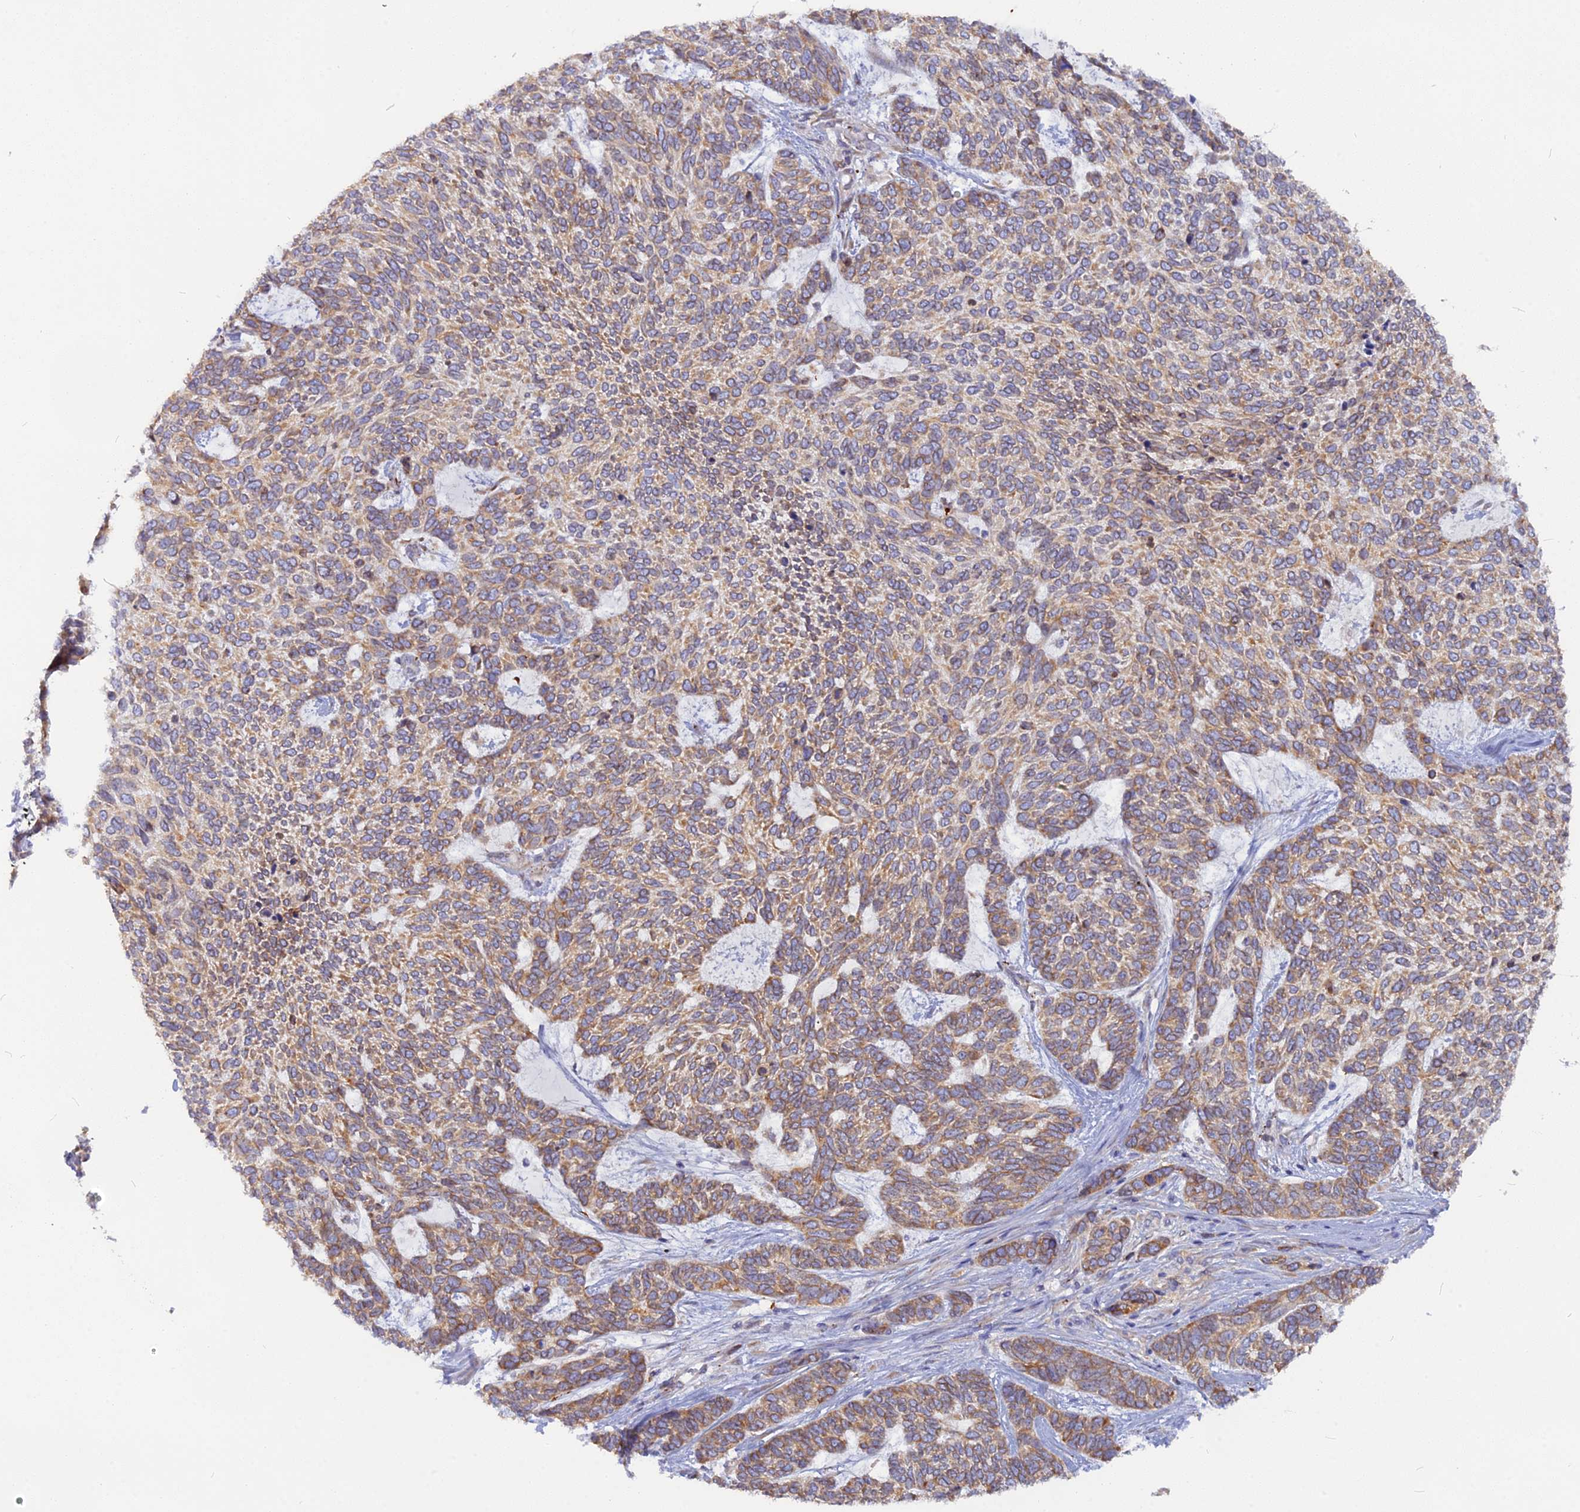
{"staining": {"intensity": "moderate", "quantity": ">75%", "location": "cytoplasmic/membranous"}, "tissue": "skin cancer", "cell_type": "Tumor cells", "image_type": "cancer", "snomed": [{"axis": "morphology", "description": "Basal cell carcinoma"}, {"axis": "topography", "description": "Skin"}], "caption": "Tumor cells display moderate cytoplasmic/membranous positivity in approximately >75% of cells in skin cancer.", "gene": "TLCD1", "patient": {"sex": "female", "age": 65}}